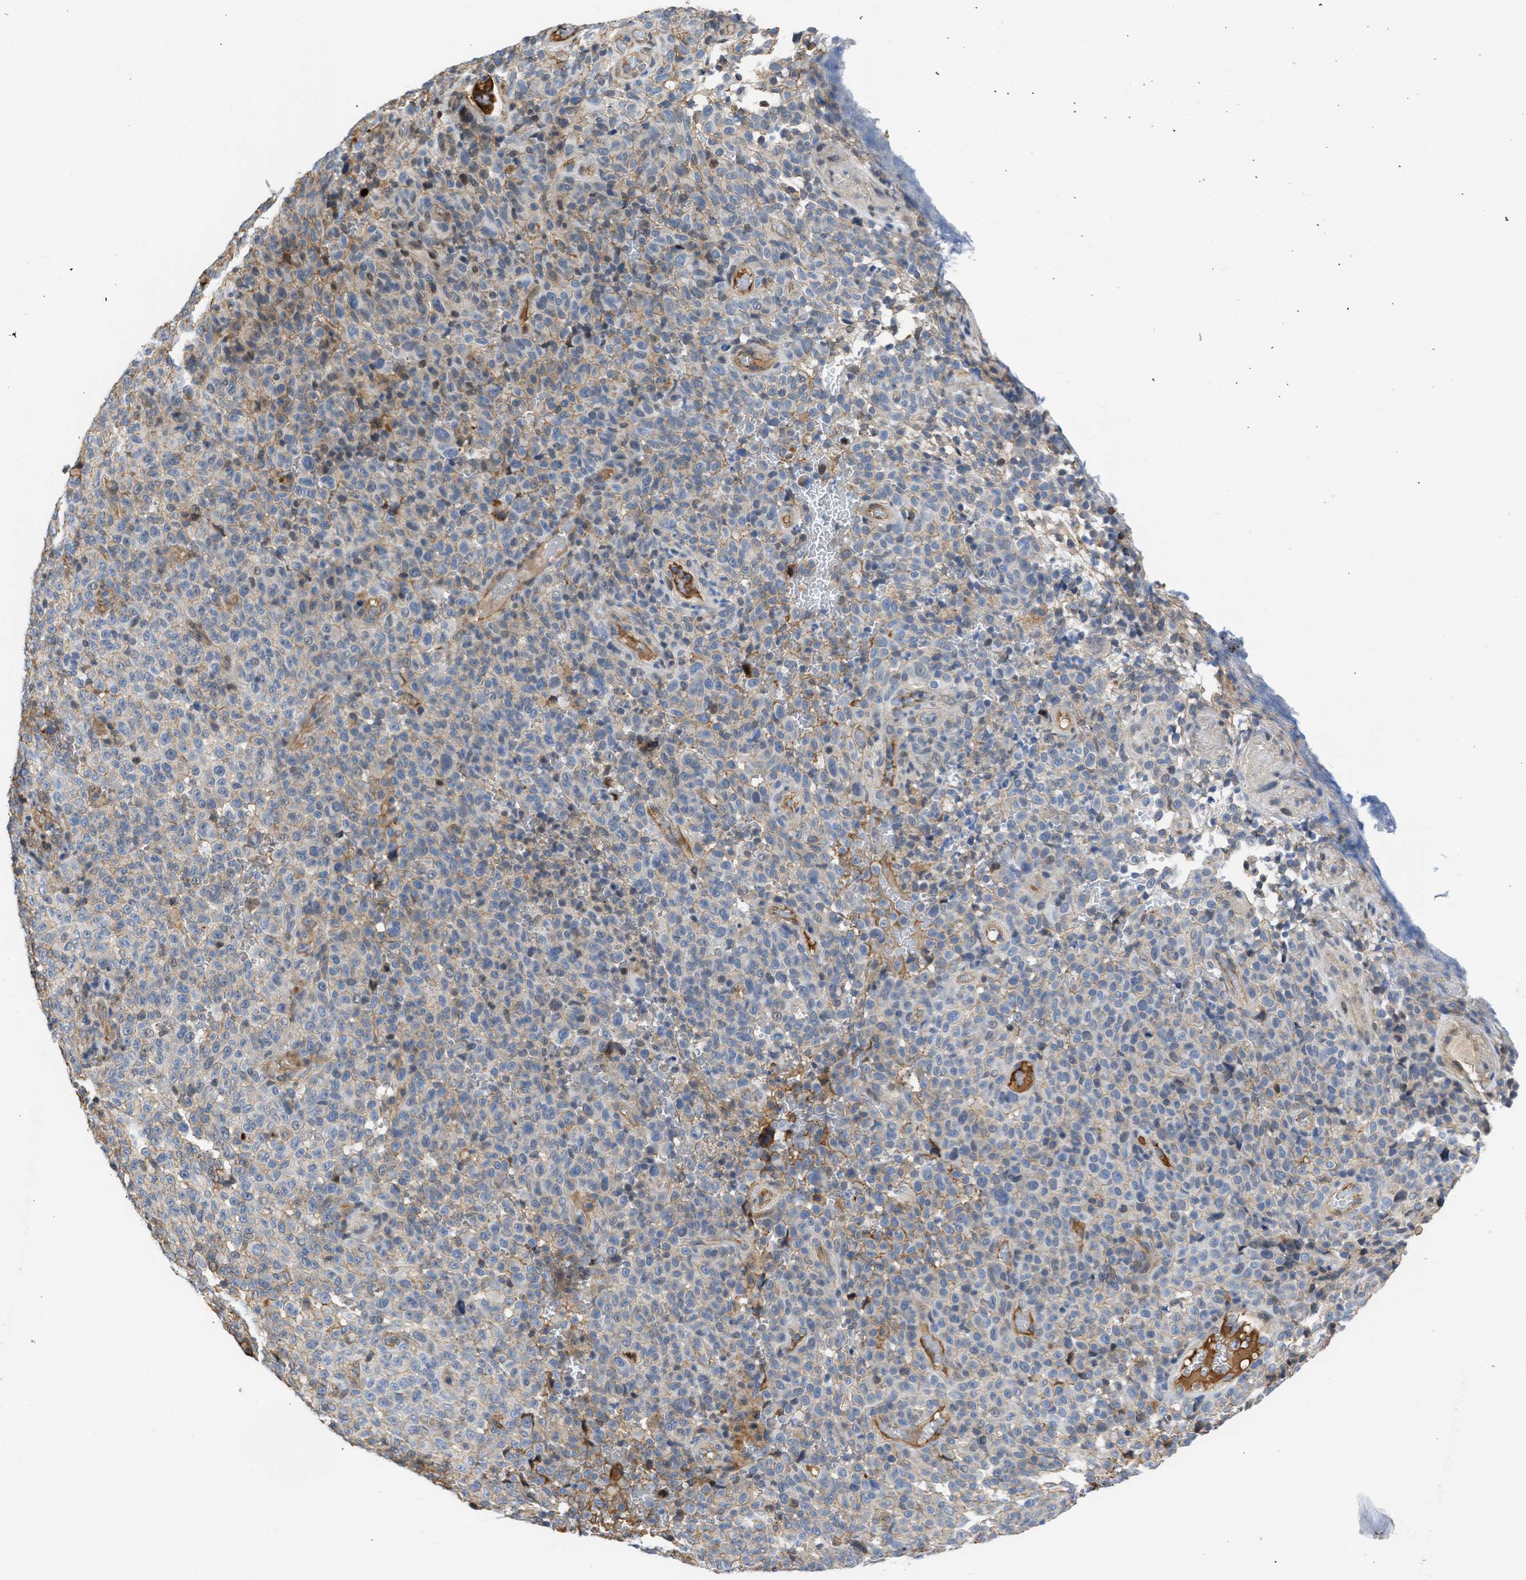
{"staining": {"intensity": "weak", "quantity": "<25%", "location": "cytoplasmic/membranous"}, "tissue": "melanoma", "cell_type": "Tumor cells", "image_type": "cancer", "snomed": [{"axis": "morphology", "description": "Malignant melanoma, NOS"}, {"axis": "topography", "description": "Skin"}], "caption": "DAB (3,3'-diaminobenzidine) immunohistochemical staining of human melanoma demonstrates no significant staining in tumor cells.", "gene": "MAS1L", "patient": {"sex": "female", "age": 82}}